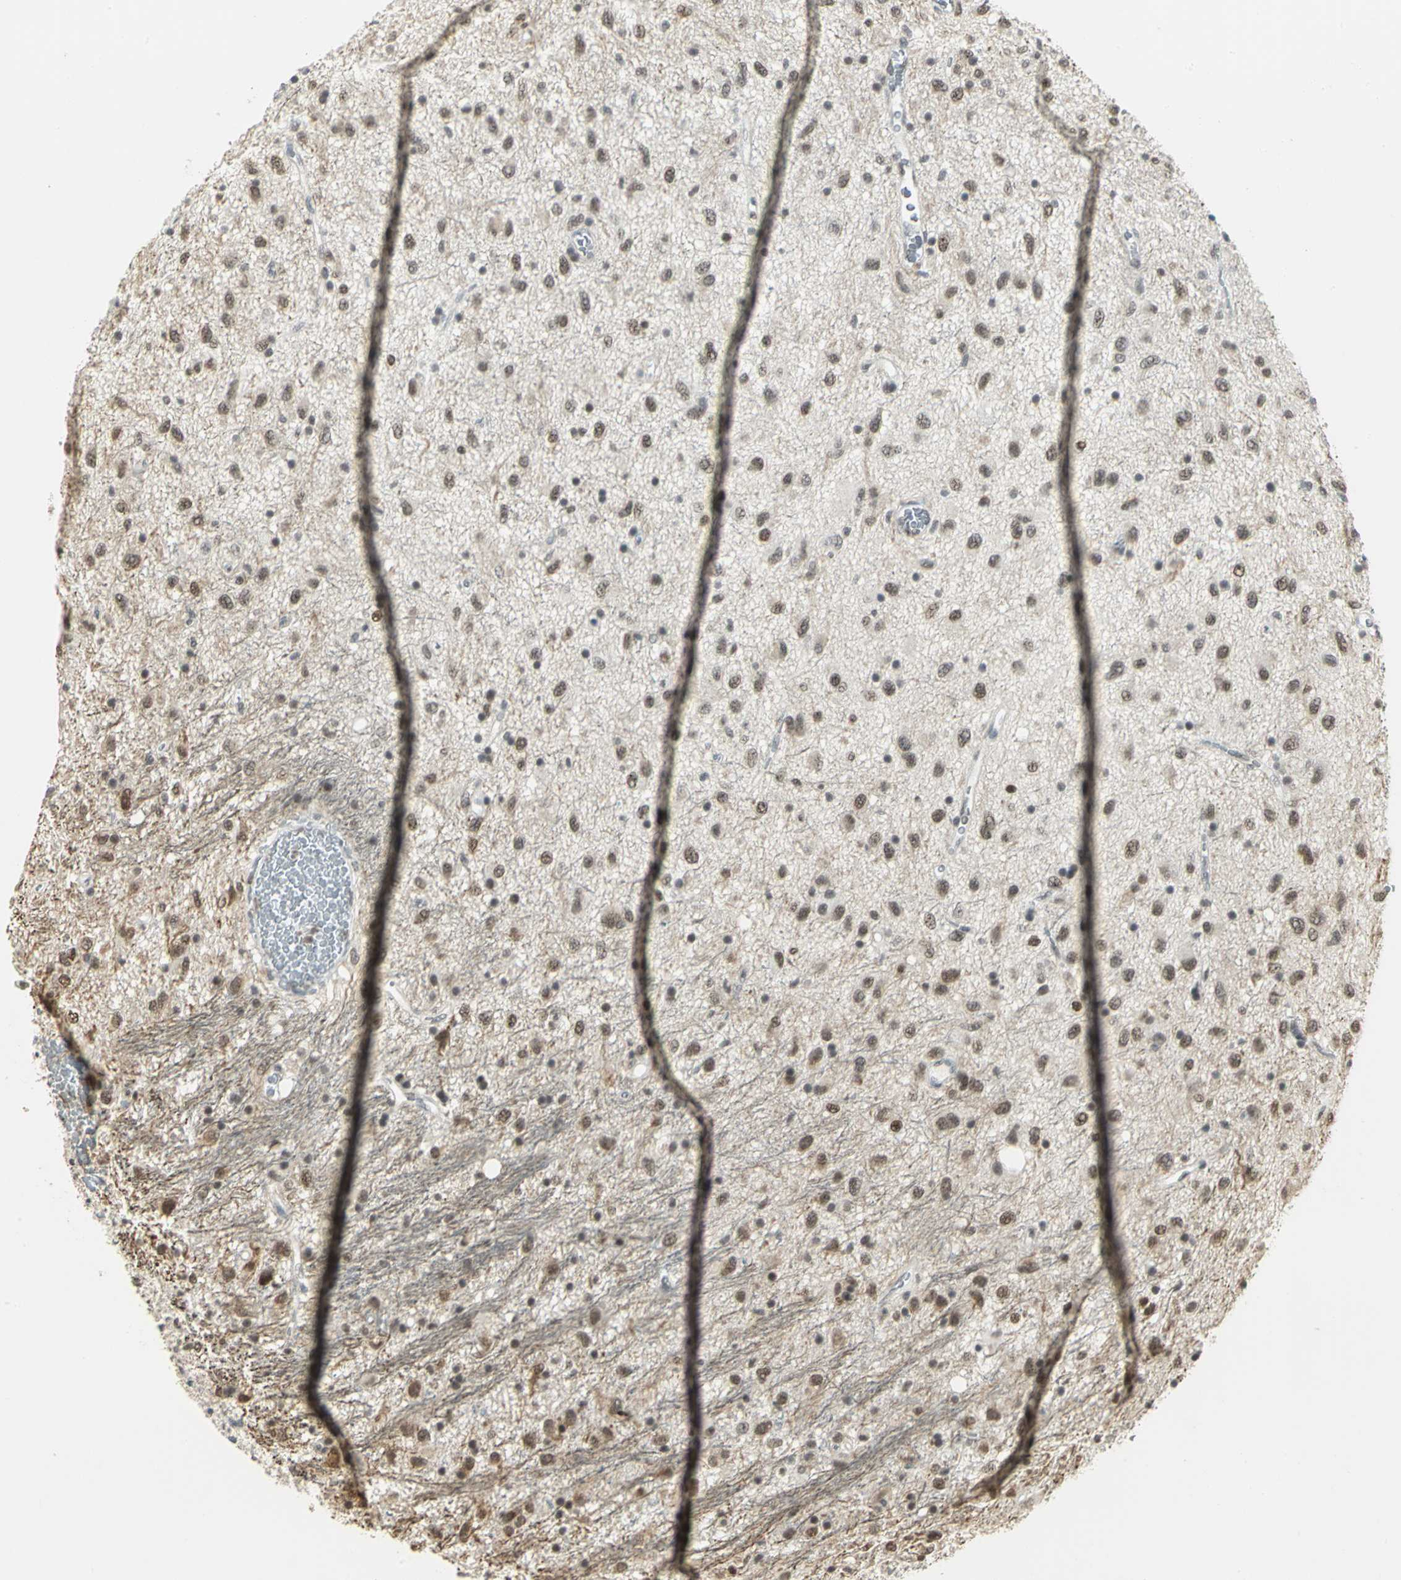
{"staining": {"intensity": "strong", "quantity": ">75%", "location": "nuclear"}, "tissue": "glioma", "cell_type": "Tumor cells", "image_type": "cancer", "snomed": [{"axis": "morphology", "description": "Glioma, malignant, Low grade"}, {"axis": "topography", "description": "Brain"}], "caption": "Low-grade glioma (malignant) was stained to show a protein in brown. There is high levels of strong nuclear staining in approximately >75% of tumor cells. (brown staining indicates protein expression, while blue staining denotes nuclei).", "gene": "CBX3", "patient": {"sex": "male", "age": 77}}